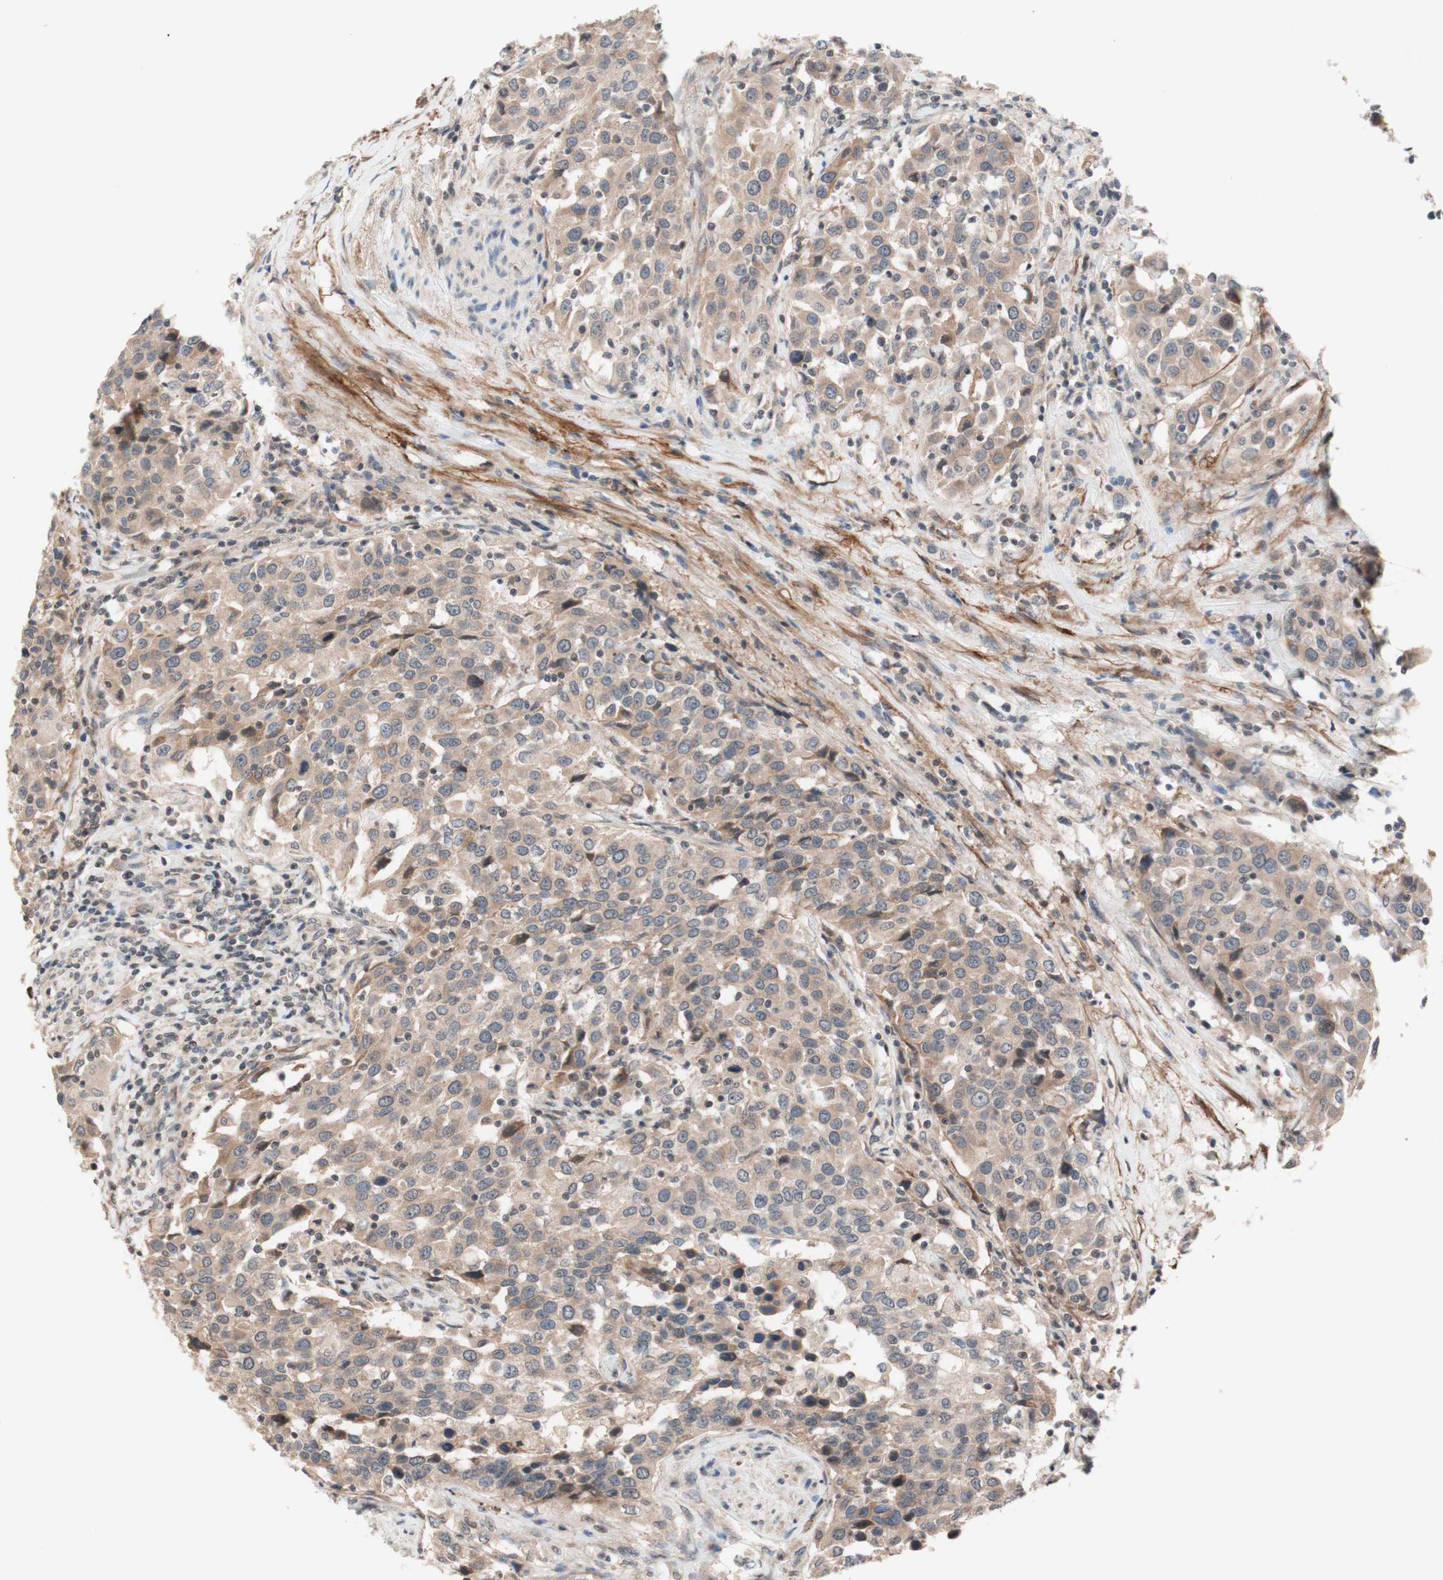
{"staining": {"intensity": "weak", "quantity": ">75%", "location": "cytoplasmic/membranous"}, "tissue": "urothelial cancer", "cell_type": "Tumor cells", "image_type": "cancer", "snomed": [{"axis": "morphology", "description": "Urothelial carcinoma, High grade"}, {"axis": "topography", "description": "Urinary bladder"}], "caption": "IHC micrograph of neoplastic tissue: urothelial cancer stained using immunohistochemistry (IHC) displays low levels of weak protein expression localized specifically in the cytoplasmic/membranous of tumor cells, appearing as a cytoplasmic/membranous brown color.", "gene": "CD55", "patient": {"sex": "female", "age": 80}}